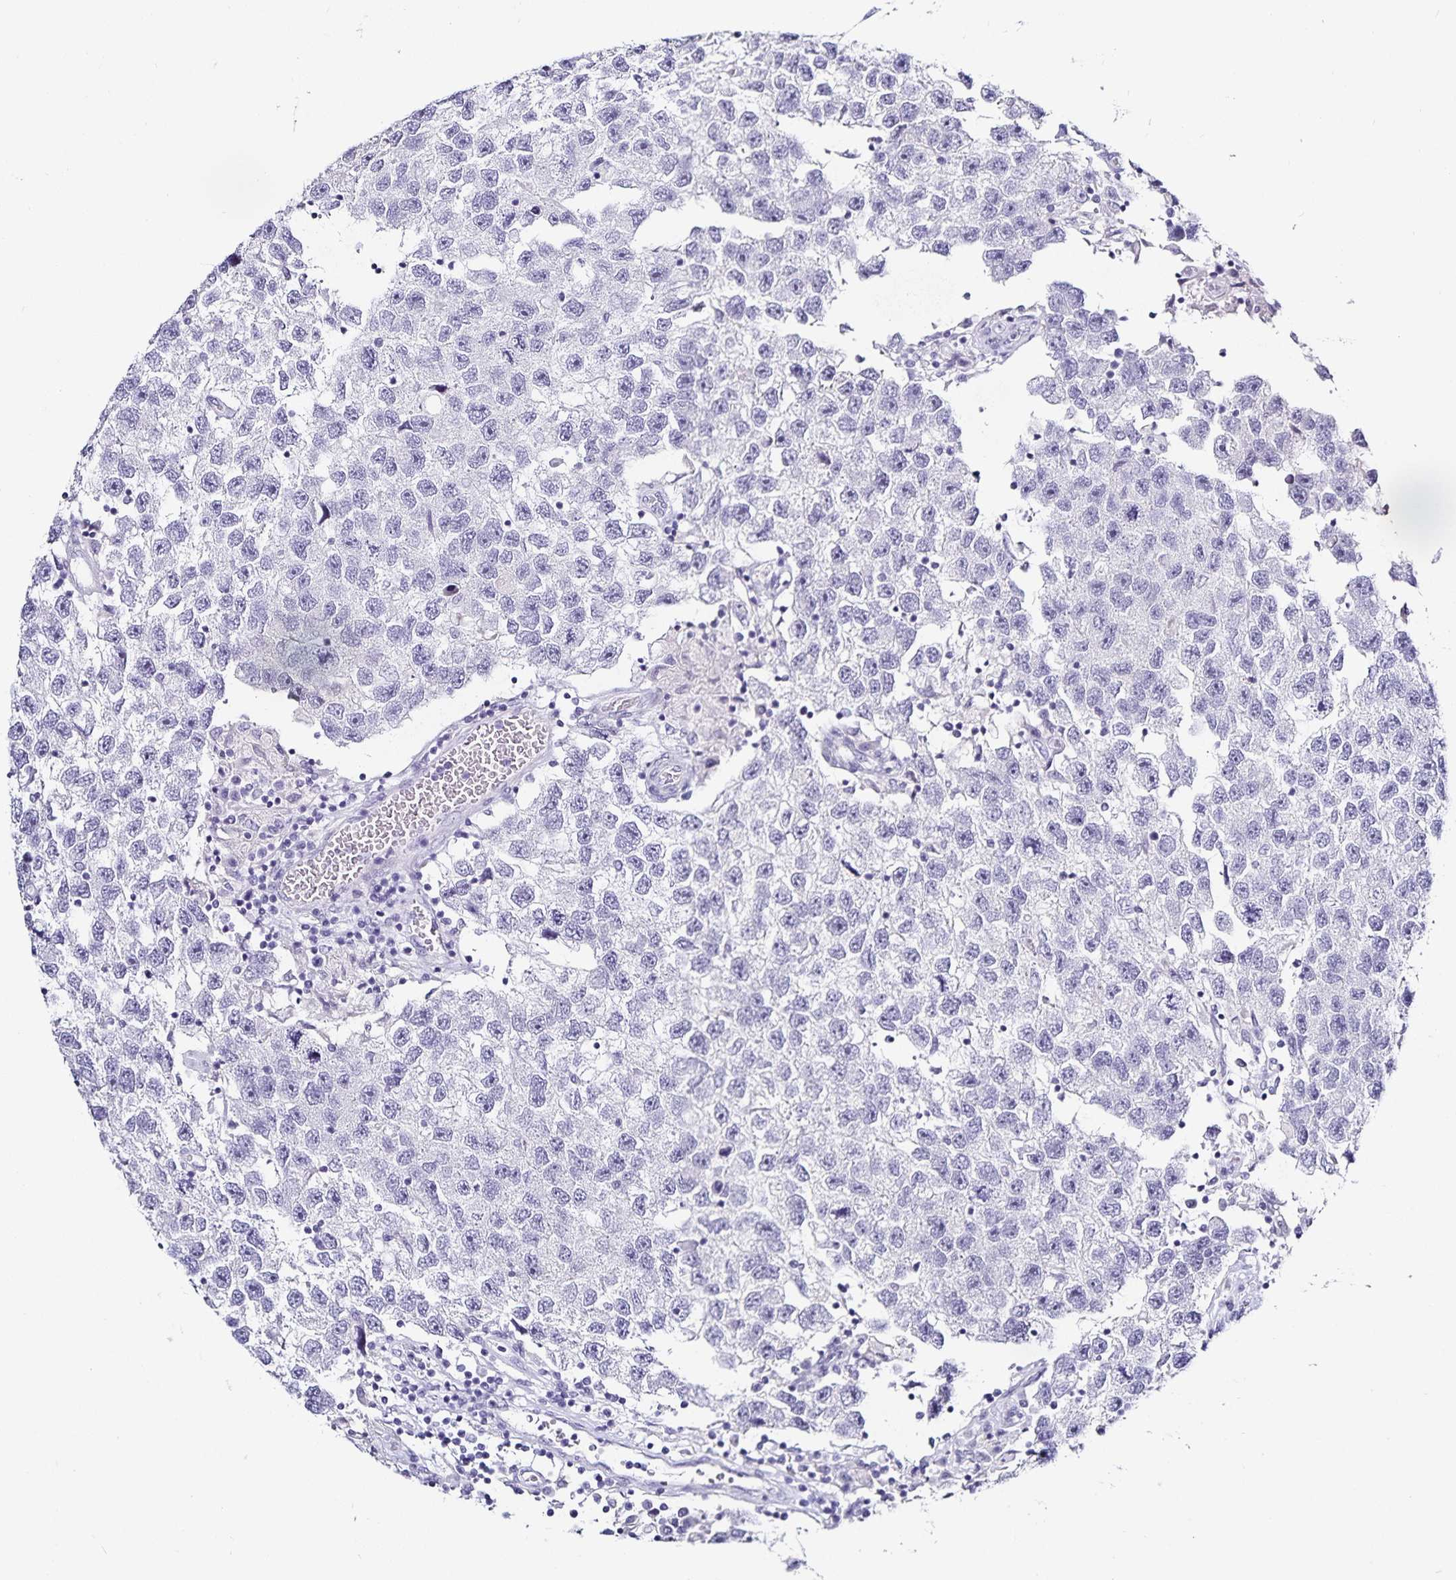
{"staining": {"intensity": "negative", "quantity": "none", "location": "none"}, "tissue": "testis cancer", "cell_type": "Tumor cells", "image_type": "cancer", "snomed": [{"axis": "morphology", "description": "Seminoma, NOS"}, {"axis": "topography", "description": "Testis"}], "caption": "This is an immunohistochemistry image of human testis cancer (seminoma). There is no positivity in tumor cells.", "gene": "TTR", "patient": {"sex": "male", "age": 26}}